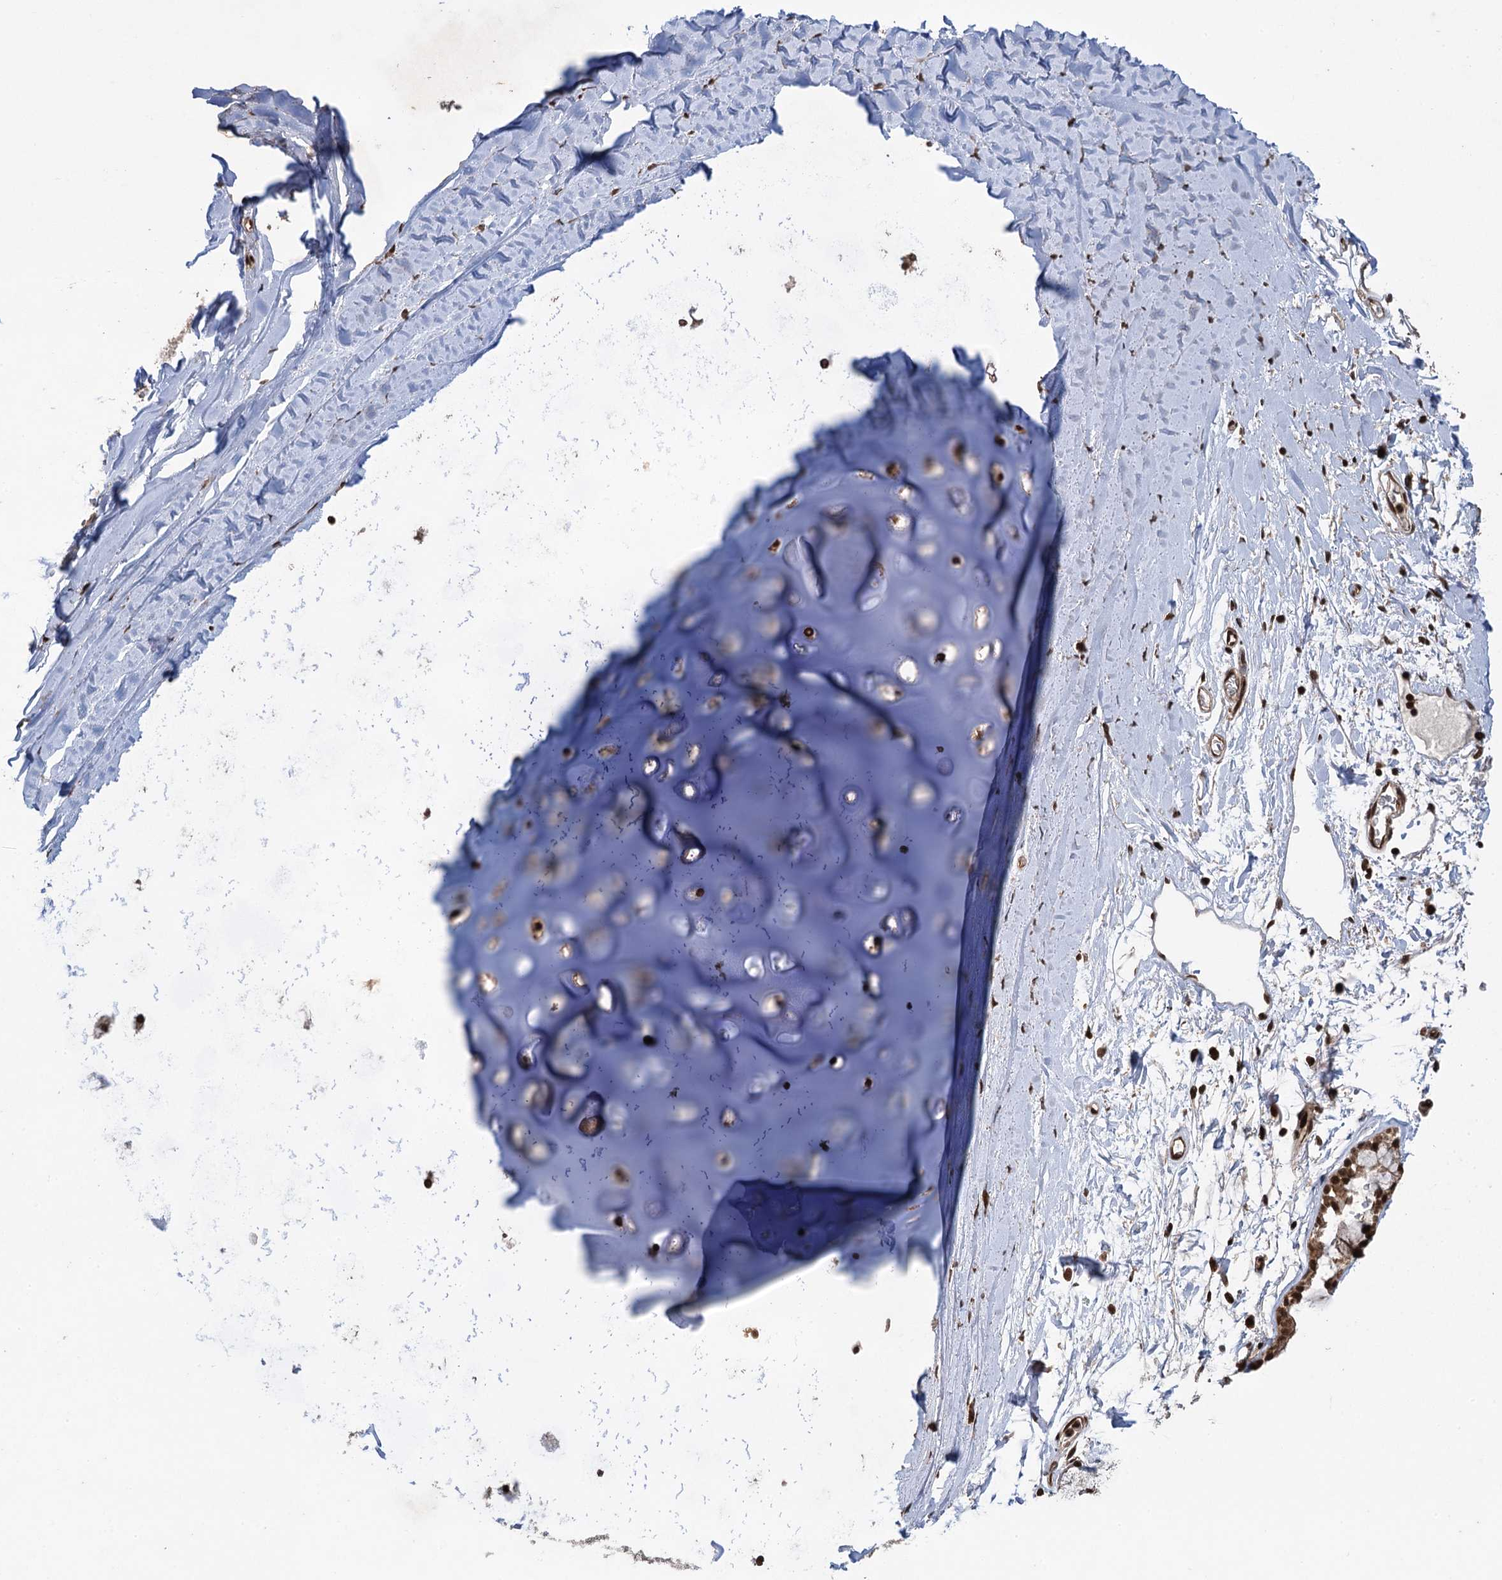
{"staining": {"intensity": "strong", "quantity": ">75%", "location": "nuclear"}, "tissue": "adipose tissue", "cell_type": "Adipocytes", "image_type": "normal", "snomed": [{"axis": "morphology", "description": "Normal tissue, NOS"}, {"axis": "topography", "description": "Lymph node"}, {"axis": "topography", "description": "Bronchus"}], "caption": "Adipose tissue stained for a protein shows strong nuclear positivity in adipocytes. The staining was performed using DAB (3,3'-diaminobenzidine), with brown indicating positive protein expression. Nuclei are stained blue with hematoxylin.", "gene": "ZNF169", "patient": {"sex": "male", "age": 63}}